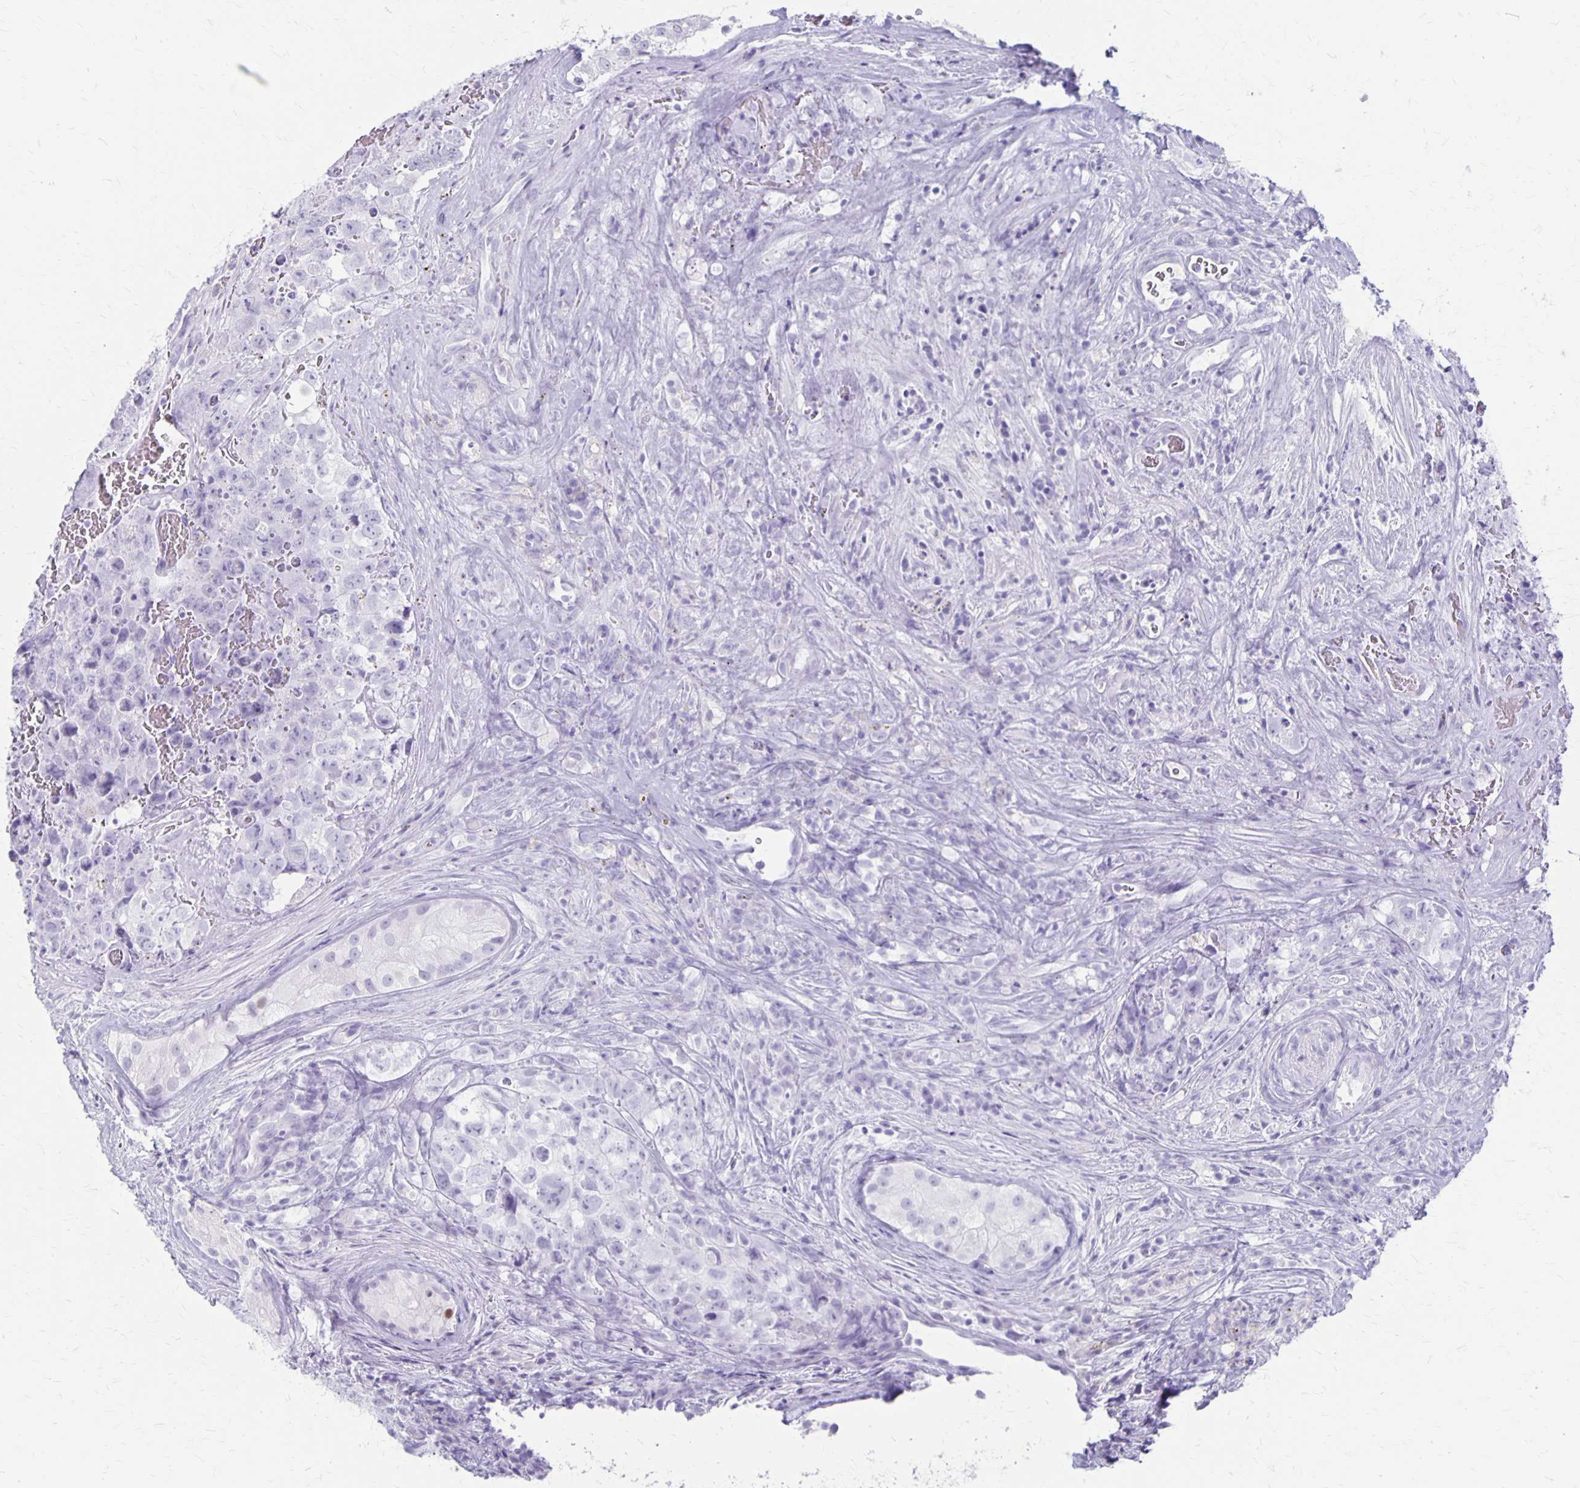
{"staining": {"intensity": "negative", "quantity": "none", "location": "none"}, "tissue": "testis cancer", "cell_type": "Tumor cells", "image_type": "cancer", "snomed": [{"axis": "morphology", "description": "Carcinoma, Embryonal, NOS"}, {"axis": "topography", "description": "Testis"}], "caption": "Embryonal carcinoma (testis) stained for a protein using IHC shows no staining tumor cells.", "gene": "MAGEC2", "patient": {"sex": "male", "age": 18}}